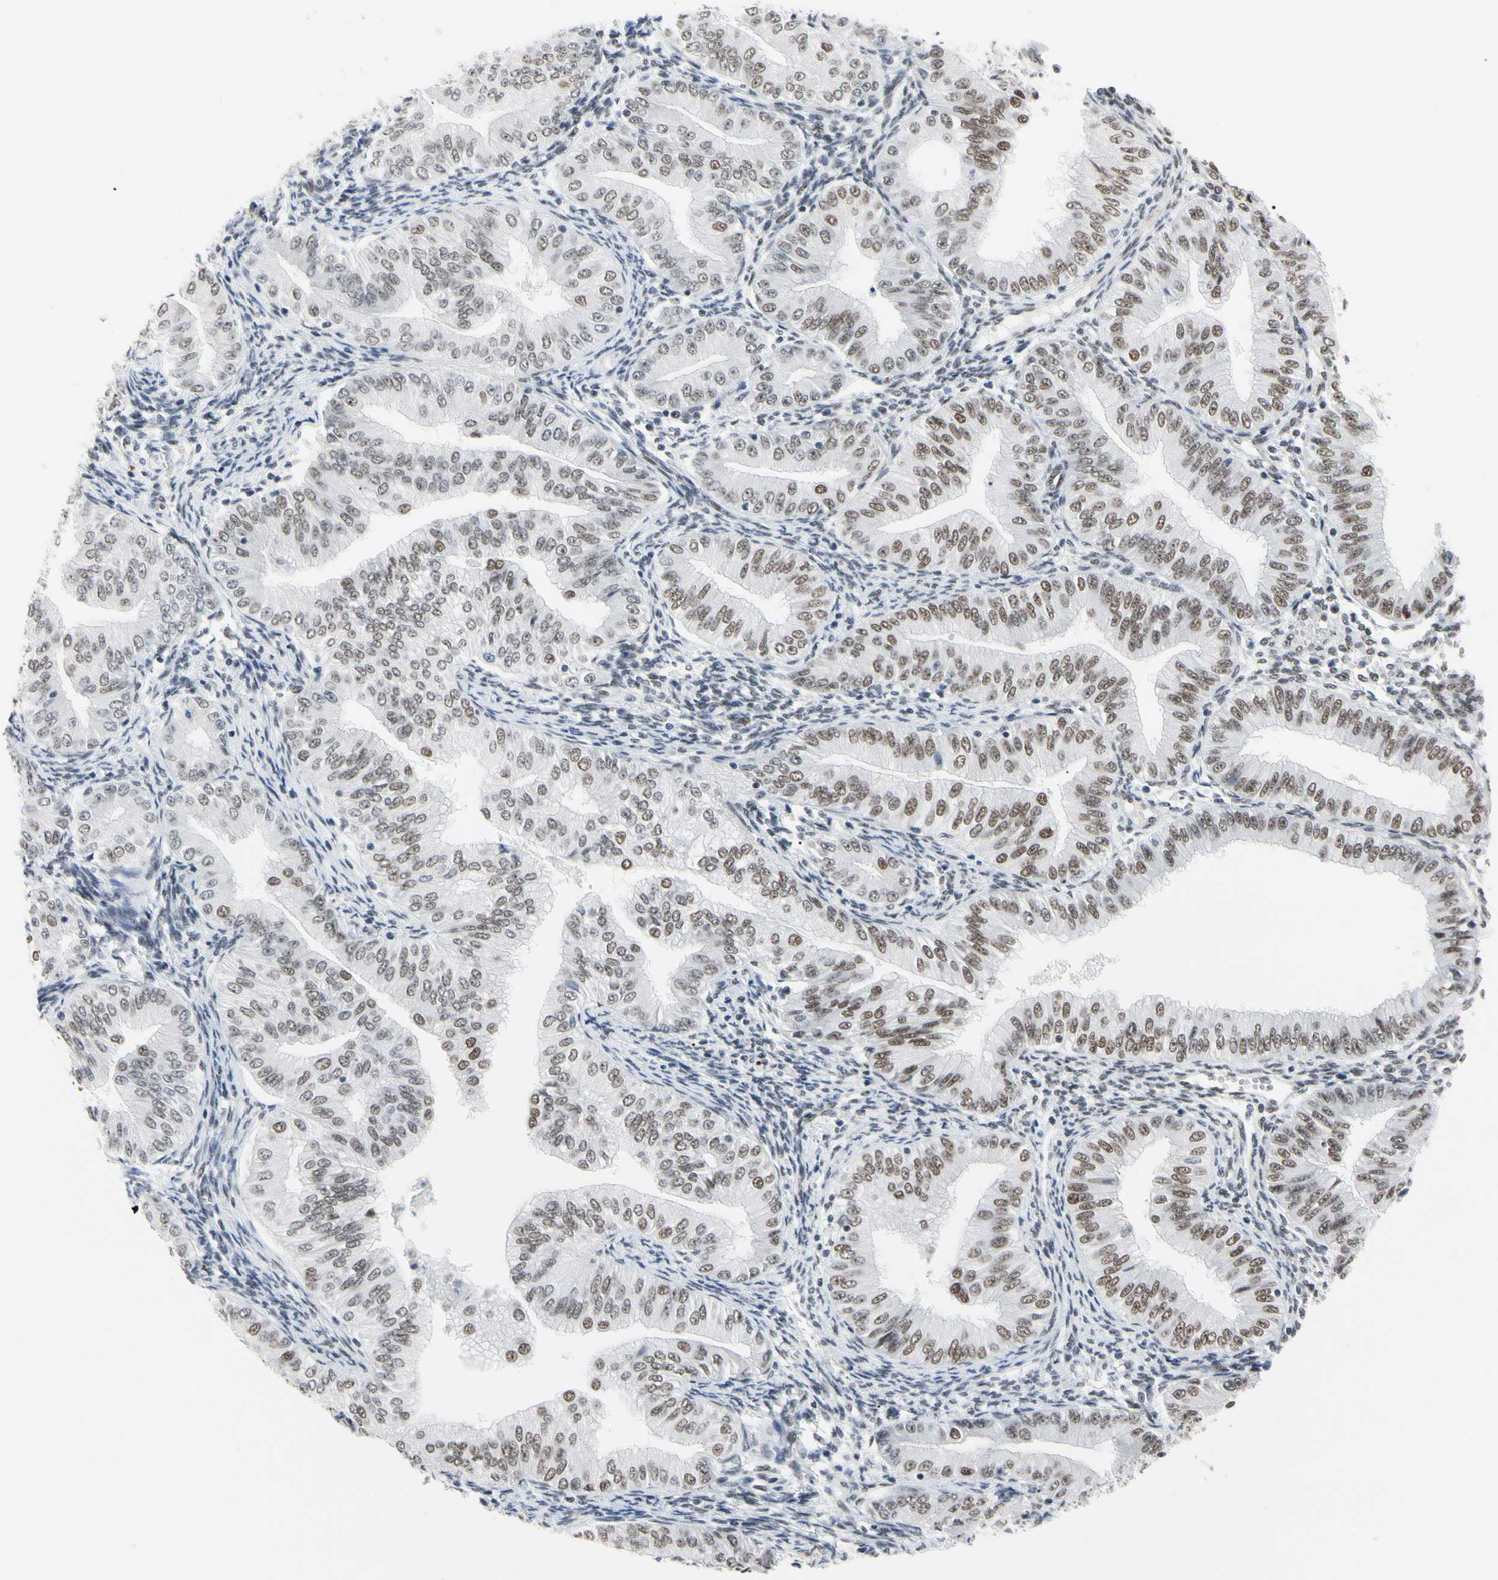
{"staining": {"intensity": "weak", "quantity": ">75%", "location": "nuclear"}, "tissue": "endometrial cancer", "cell_type": "Tumor cells", "image_type": "cancer", "snomed": [{"axis": "morphology", "description": "Normal tissue, NOS"}, {"axis": "morphology", "description": "Adenocarcinoma, NOS"}, {"axis": "topography", "description": "Endometrium"}], "caption": "Immunohistochemistry (IHC) (DAB) staining of endometrial cancer displays weak nuclear protein expression in about >75% of tumor cells.", "gene": "FAM98B", "patient": {"sex": "female", "age": 53}}